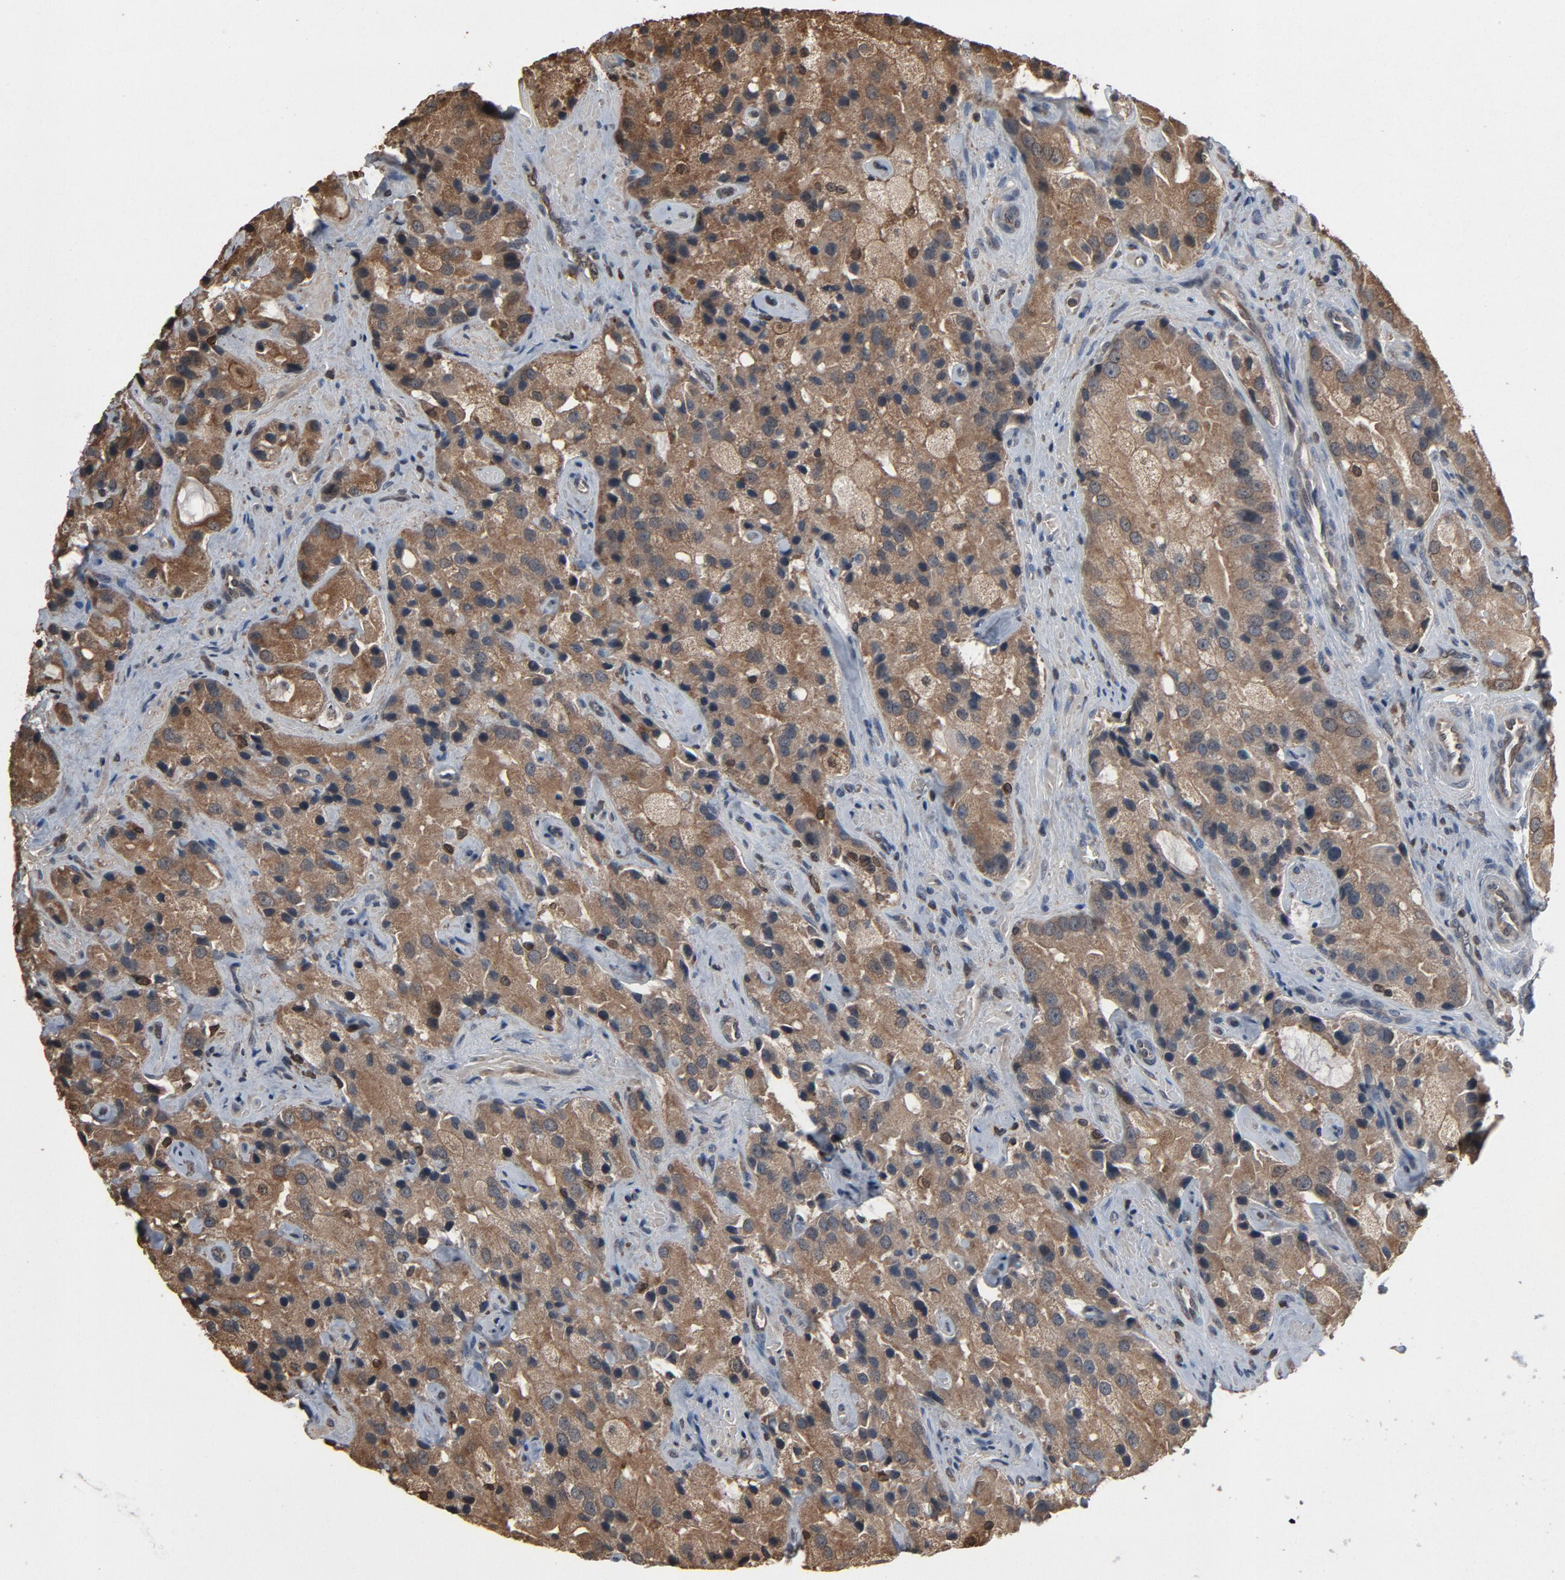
{"staining": {"intensity": "weak", "quantity": "25%-75%", "location": "cytoplasmic/membranous,nuclear"}, "tissue": "prostate cancer", "cell_type": "Tumor cells", "image_type": "cancer", "snomed": [{"axis": "morphology", "description": "Adenocarcinoma, High grade"}, {"axis": "topography", "description": "Prostate"}], "caption": "There is low levels of weak cytoplasmic/membranous and nuclear positivity in tumor cells of prostate cancer (adenocarcinoma (high-grade)), as demonstrated by immunohistochemical staining (brown color).", "gene": "UBE2D1", "patient": {"sex": "male", "age": 70}}